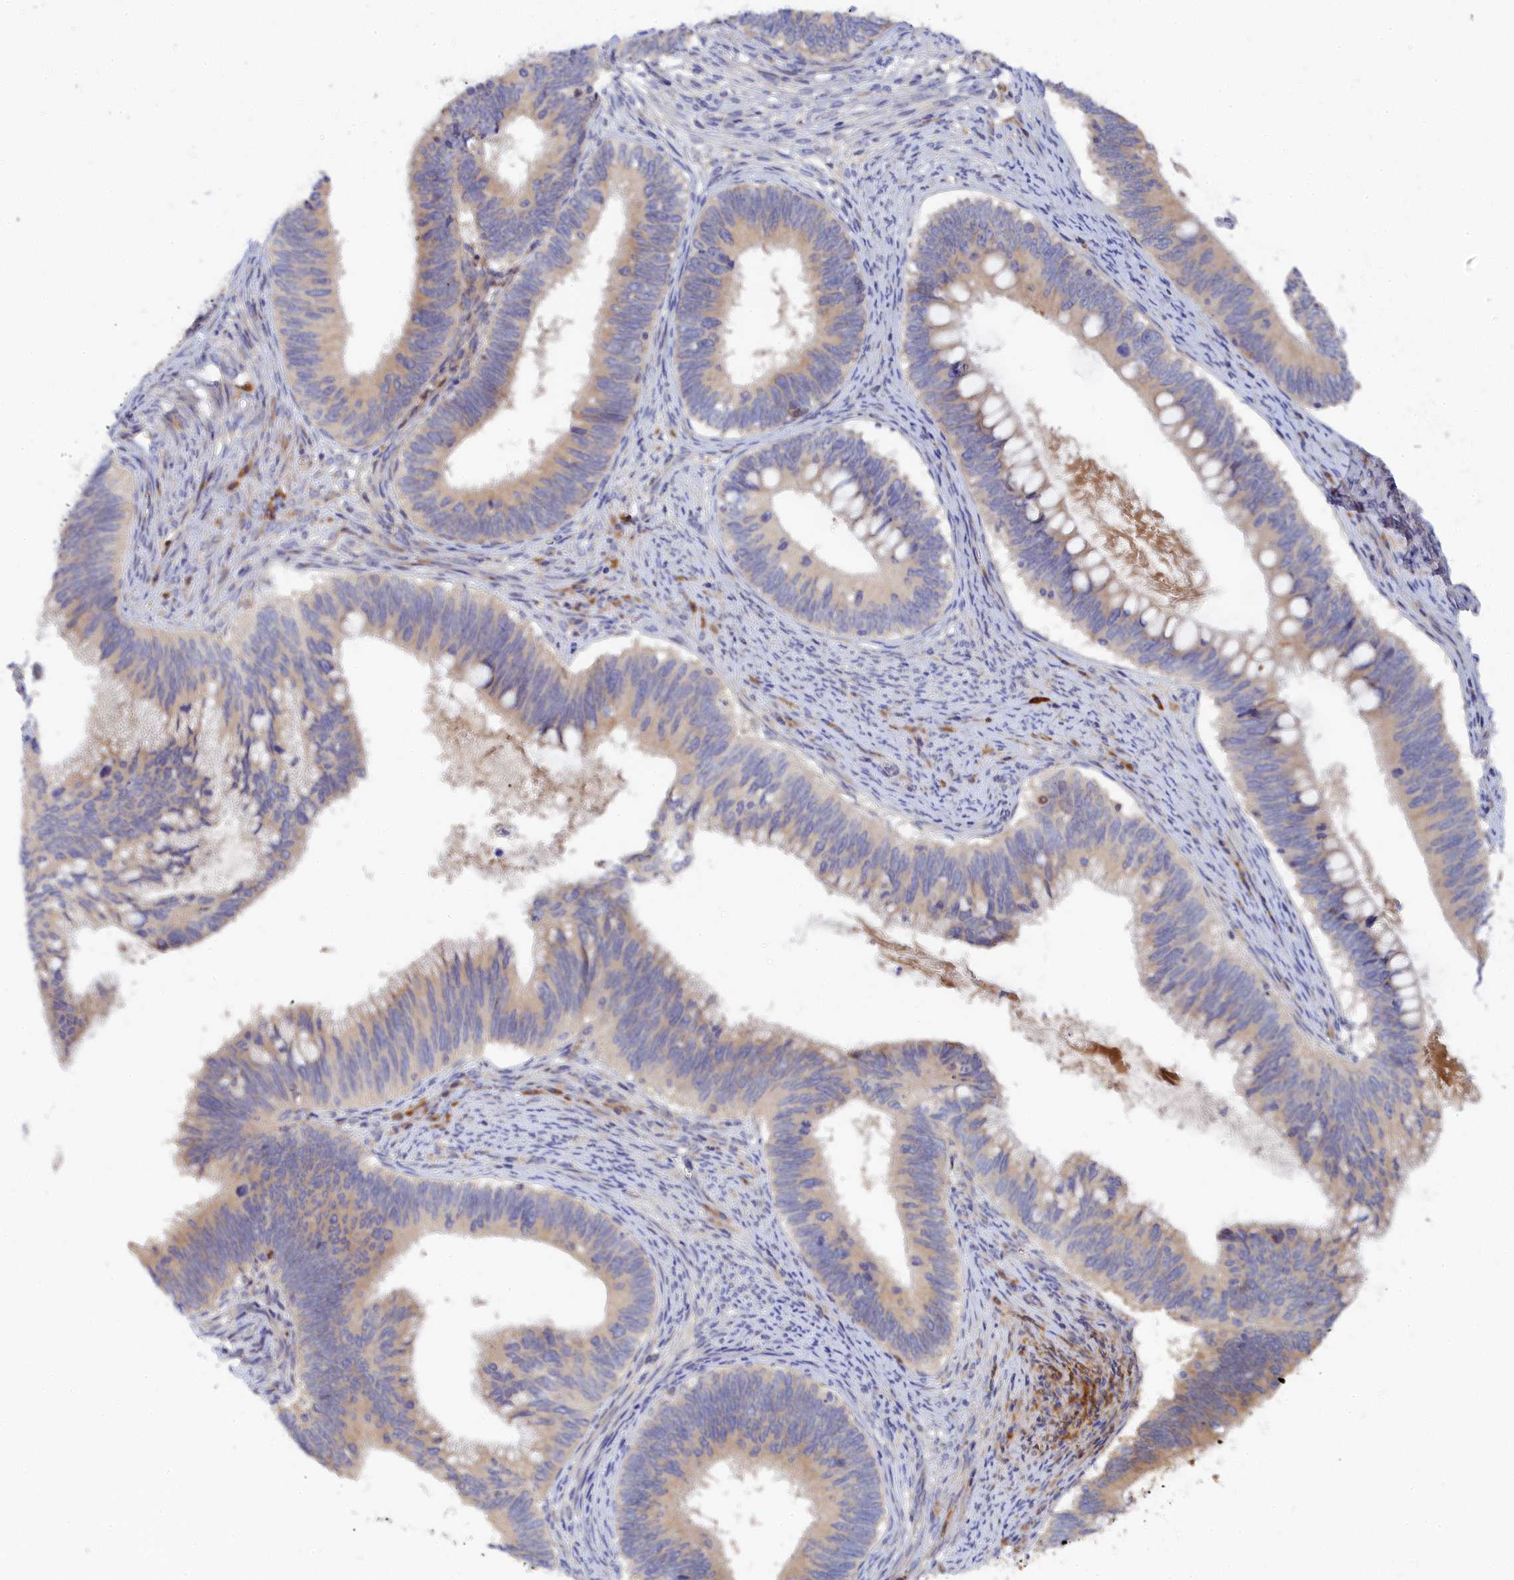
{"staining": {"intensity": "weak", "quantity": "25%-75%", "location": "cytoplasmic/membranous"}, "tissue": "cervical cancer", "cell_type": "Tumor cells", "image_type": "cancer", "snomed": [{"axis": "morphology", "description": "Adenocarcinoma, NOS"}, {"axis": "topography", "description": "Cervix"}], "caption": "IHC staining of cervical adenocarcinoma, which reveals low levels of weak cytoplasmic/membranous expression in about 25%-75% of tumor cells indicating weak cytoplasmic/membranous protein positivity. The staining was performed using DAB (3,3'-diaminobenzidine) (brown) for protein detection and nuclei were counterstained in hematoxylin (blue).", "gene": "SPATA5L1", "patient": {"sex": "female", "age": 42}}